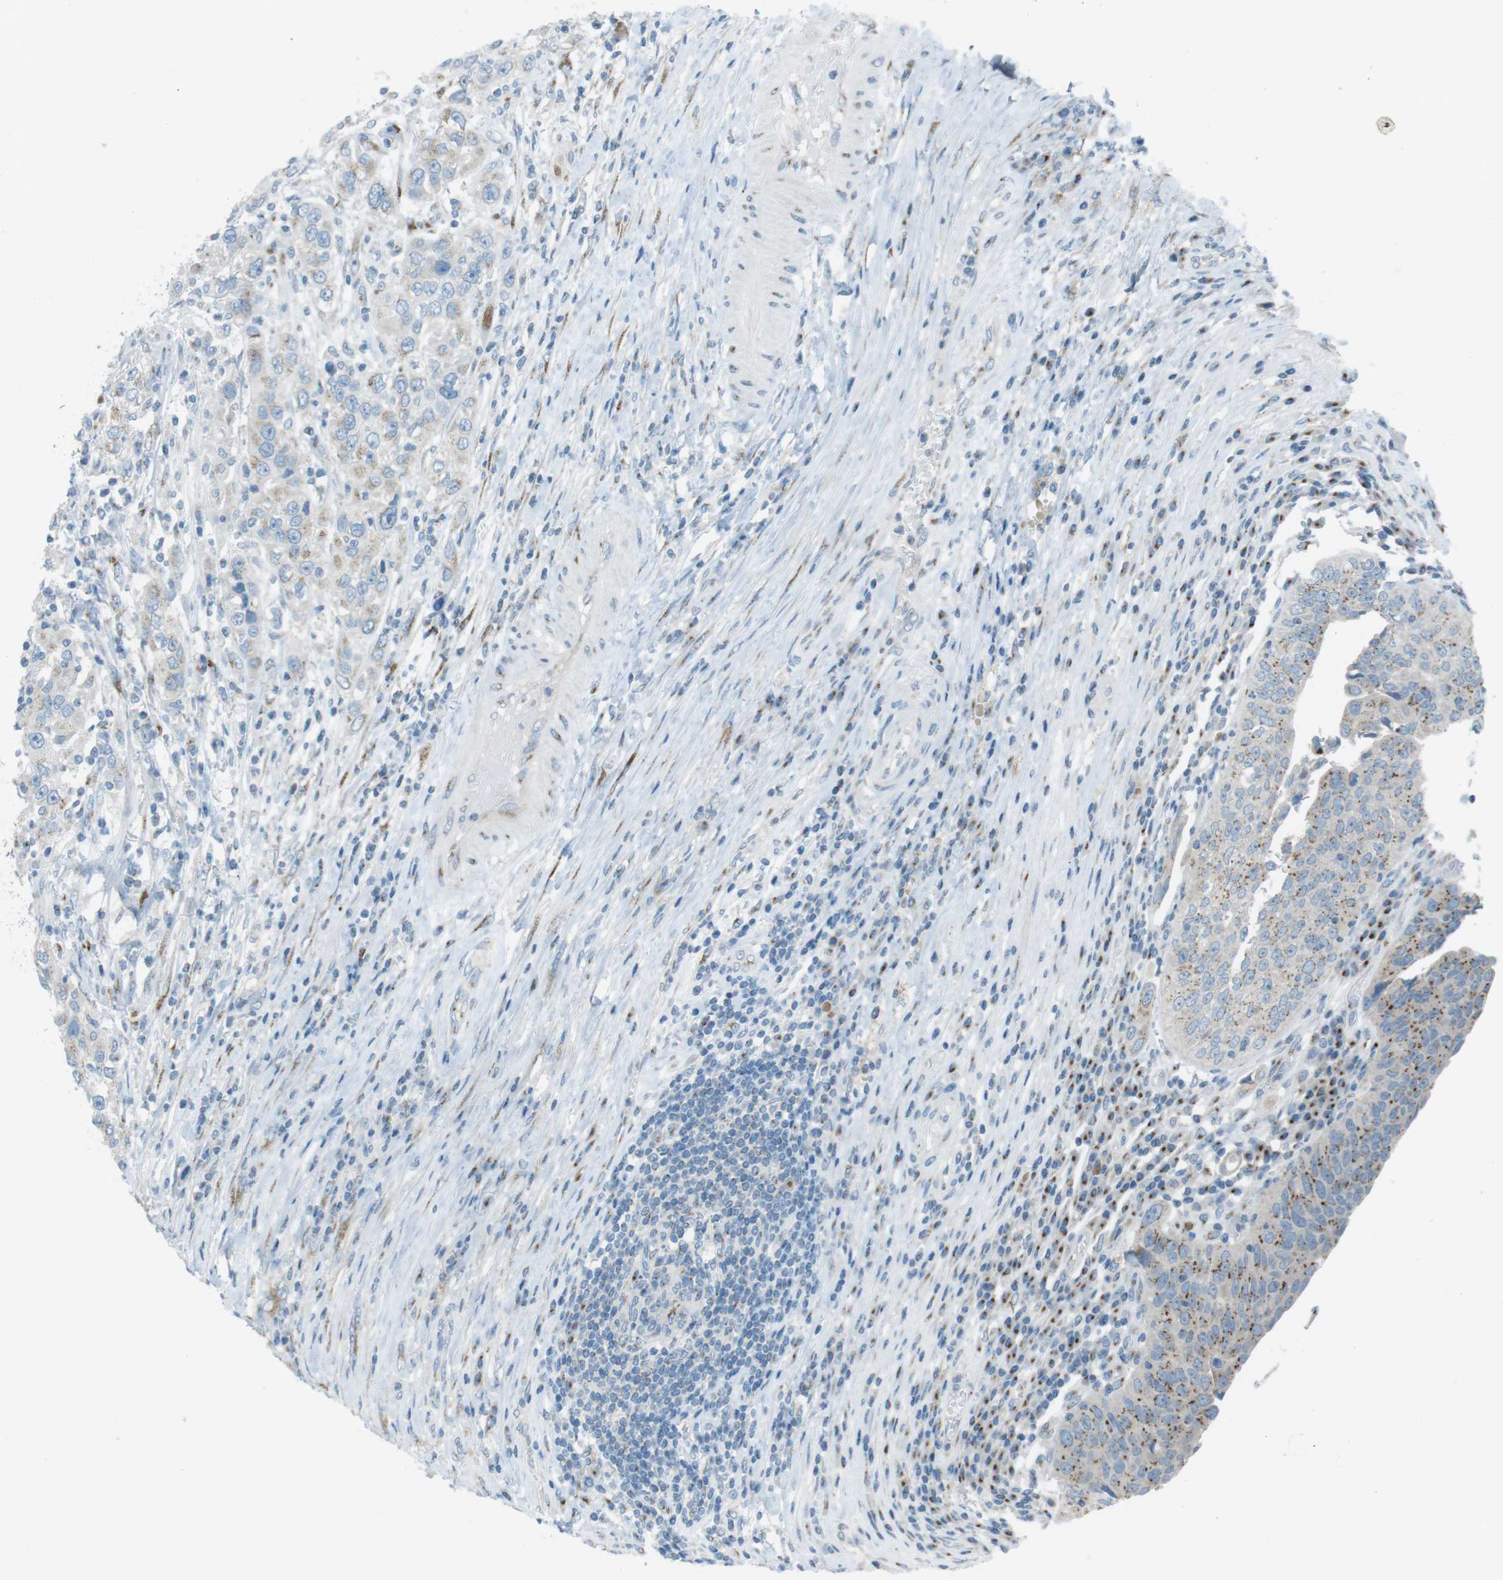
{"staining": {"intensity": "moderate", "quantity": "25%-75%", "location": "cytoplasmic/membranous"}, "tissue": "urothelial cancer", "cell_type": "Tumor cells", "image_type": "cancer", "snomed": [{"axis": "morphology", "description": "Urothelial carcinoma, High grade"}, {"axis": "topography", "description": "Urinary bladder"}], "caption": "A brown stain shows moderate cytoplasmic/membranous positivity of a protein in urothelial cancer tumor cells. Nuclei are stained in blue.", "gene": "TXNDC15", "patient": {"sex": "female", "age": 80}}